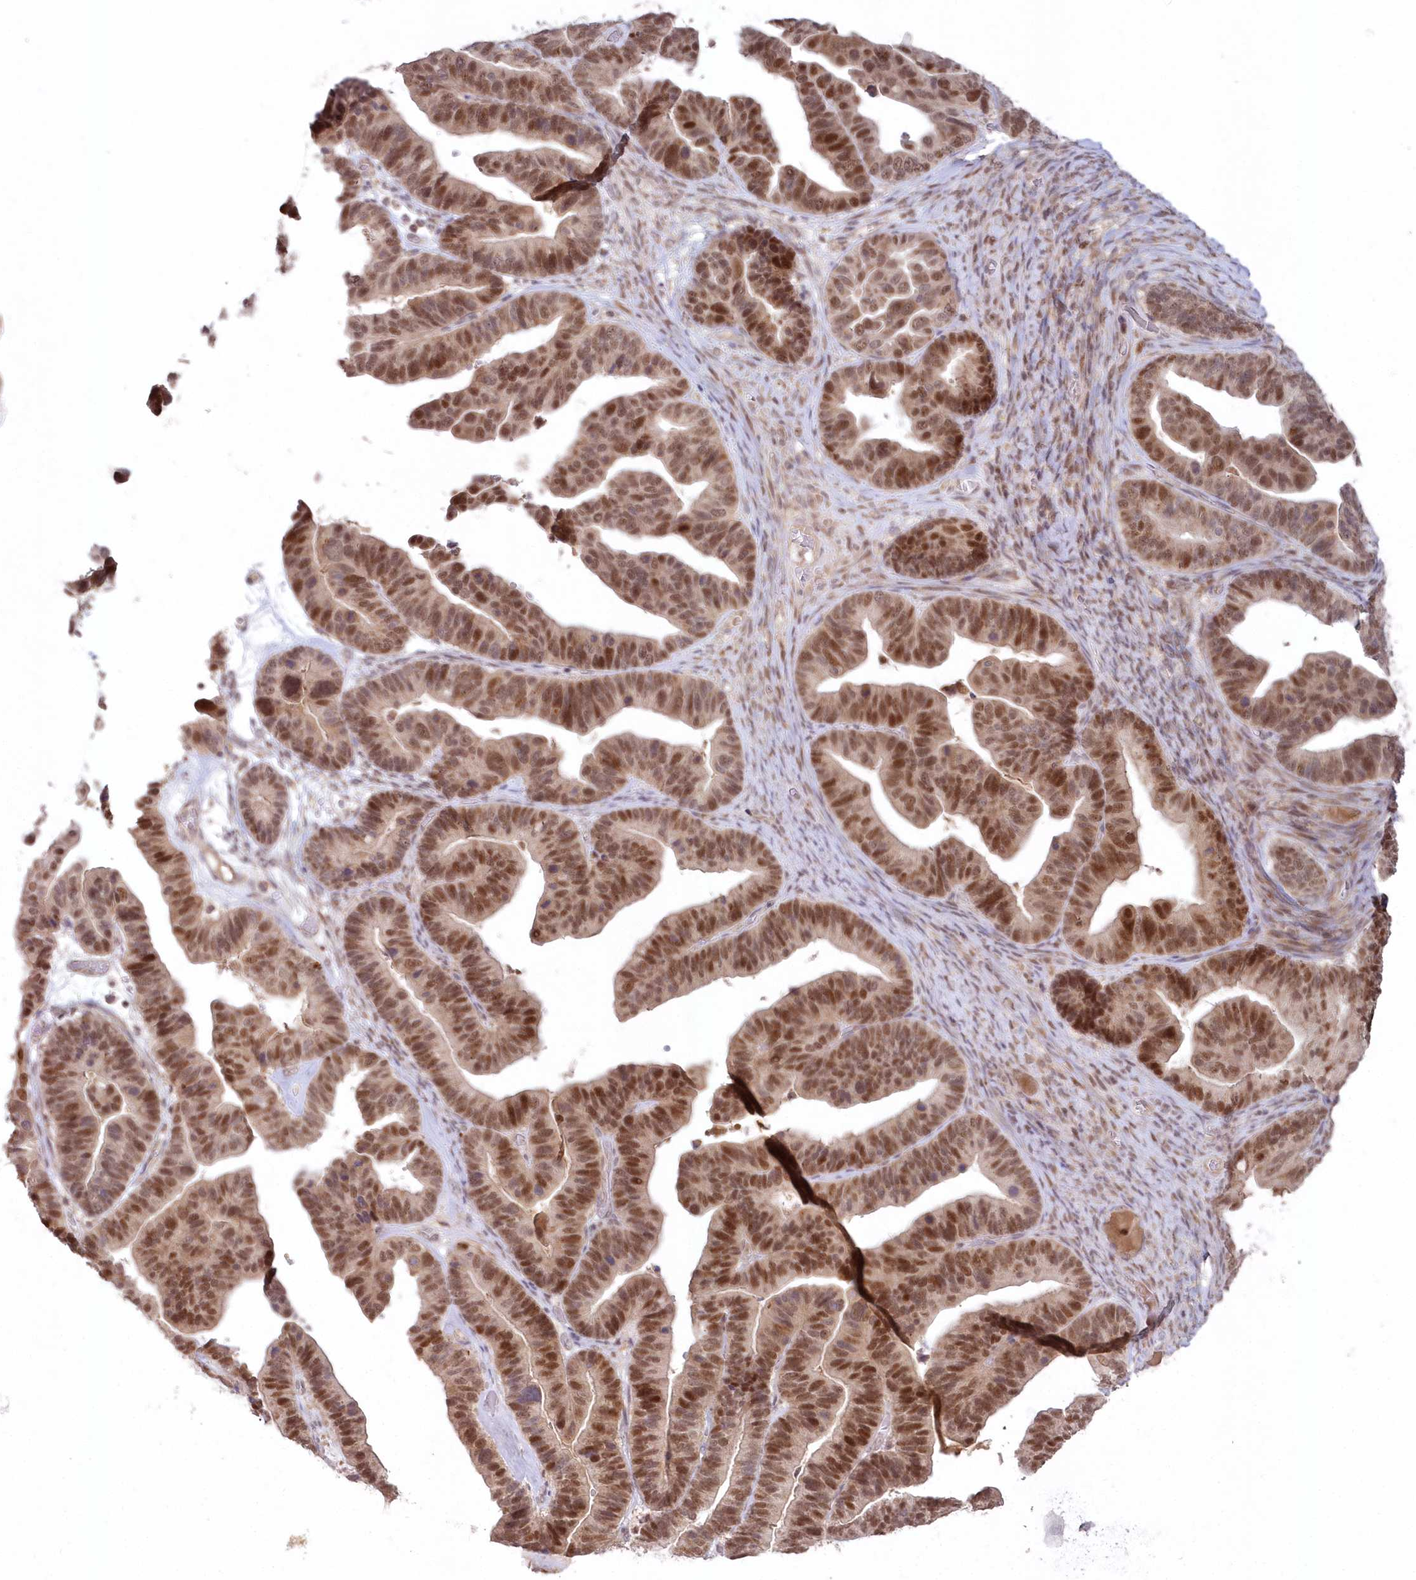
{"staining": {"intensity": "strong", "quantity": "25%-75%", "location": "nuclear"}, "tissue": "ovarian cancer", "cell_type": "Tumor cells", "image_type": "cancer", "snomed": [{"axis": "morphology", "description": "Cystadenocarcinoma, serous, NOS"}, {"axis": "topography", "description": "Ovary"}], "caption": "This is a micrograph of IHC staining of ovarian serous cystadenocarcinoma, which shows strong staining in the nuclear of tumor cells.", "gene": "ASCC1", "patient": {"sex": "female", "age": 56}}